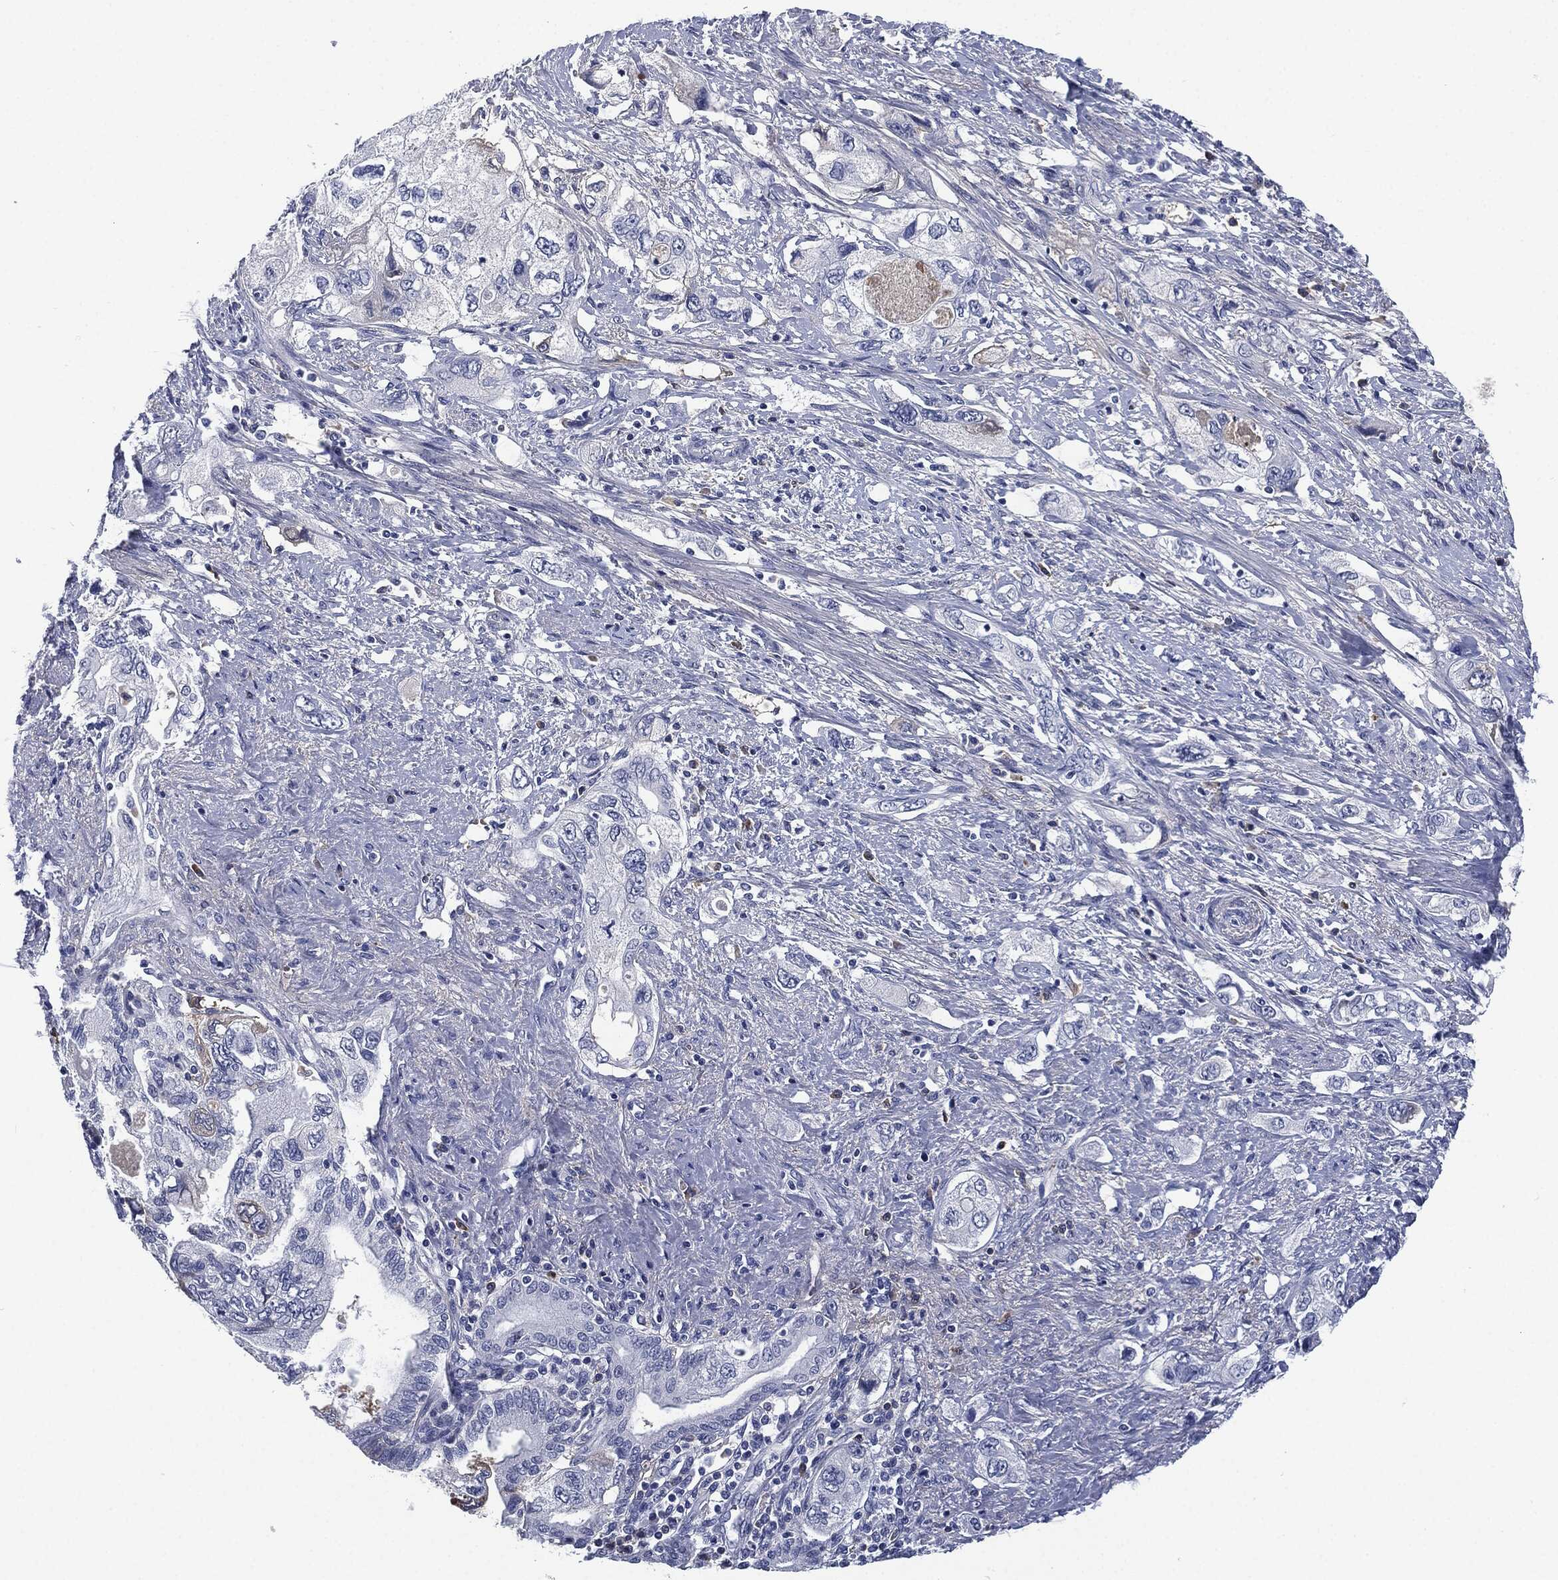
{"staining": {"intensity": "negative", "quantity": "none", "location": "none"}, "tissue": "pancreatic cancer", "cell_type": "Tumor cells", "image_type": "cancer", "snomed": [{"axis": "morphology", "description": "Adenocarcinoma, NOS"}, {"axis": "topography", "description": "Pancreas"}], "caption": "There is no significant expression in tumor cells of adenocarcinoma (pancreatic). The staining is performed using DAB (3,3'-diaminobenzidine) brown chromogen with nuclei counter-stained in using hematoxylin.", "gene": "SIGLEC7", "patient": {"sex": "female", "age": 73}}